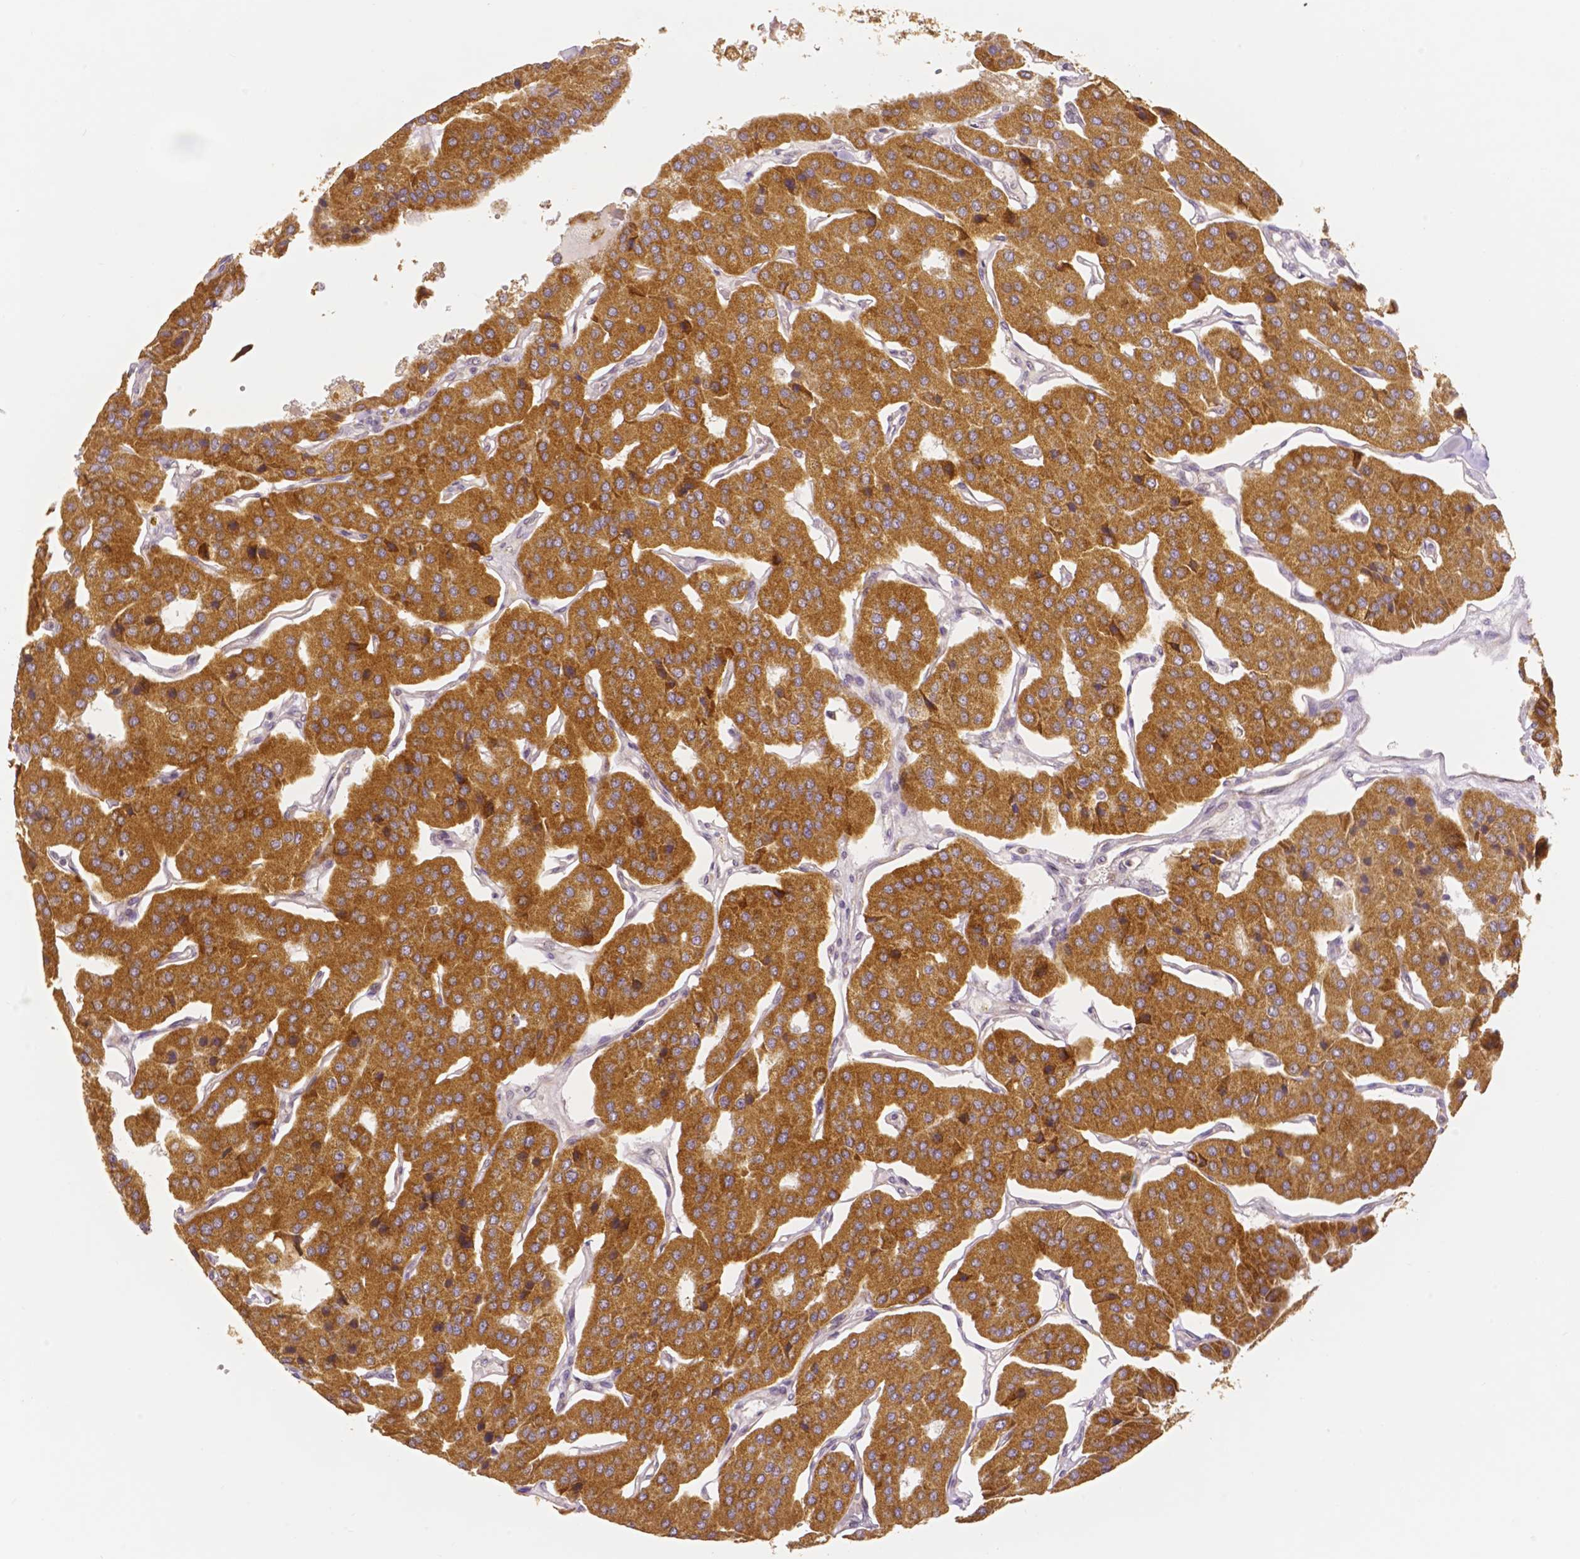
{"staining": {"intensity": "strong", "quantity": ">75%", "location": "cytoplasmic/membranous"}, "tissue": "parathyroid gland", "cell_type": "Glandular cells", "image_type": "normal", "snomed": [{"axis": "morphology", "description": "Normal tissue, NOS"}, {"axis": "morphology", "description": "Adenoma, NOS"}, {"axis": "topography", "description": "Parathyroid gland"}], "caption": "About >75% of glandular cells in benign human parathyroid gland demonstrate strong cytoplasmic/membranous protein expression as visualized by brown immunohistochemical staining.", "gene": "RHOT1", "patient": {"sex": "female", "age": 86}}